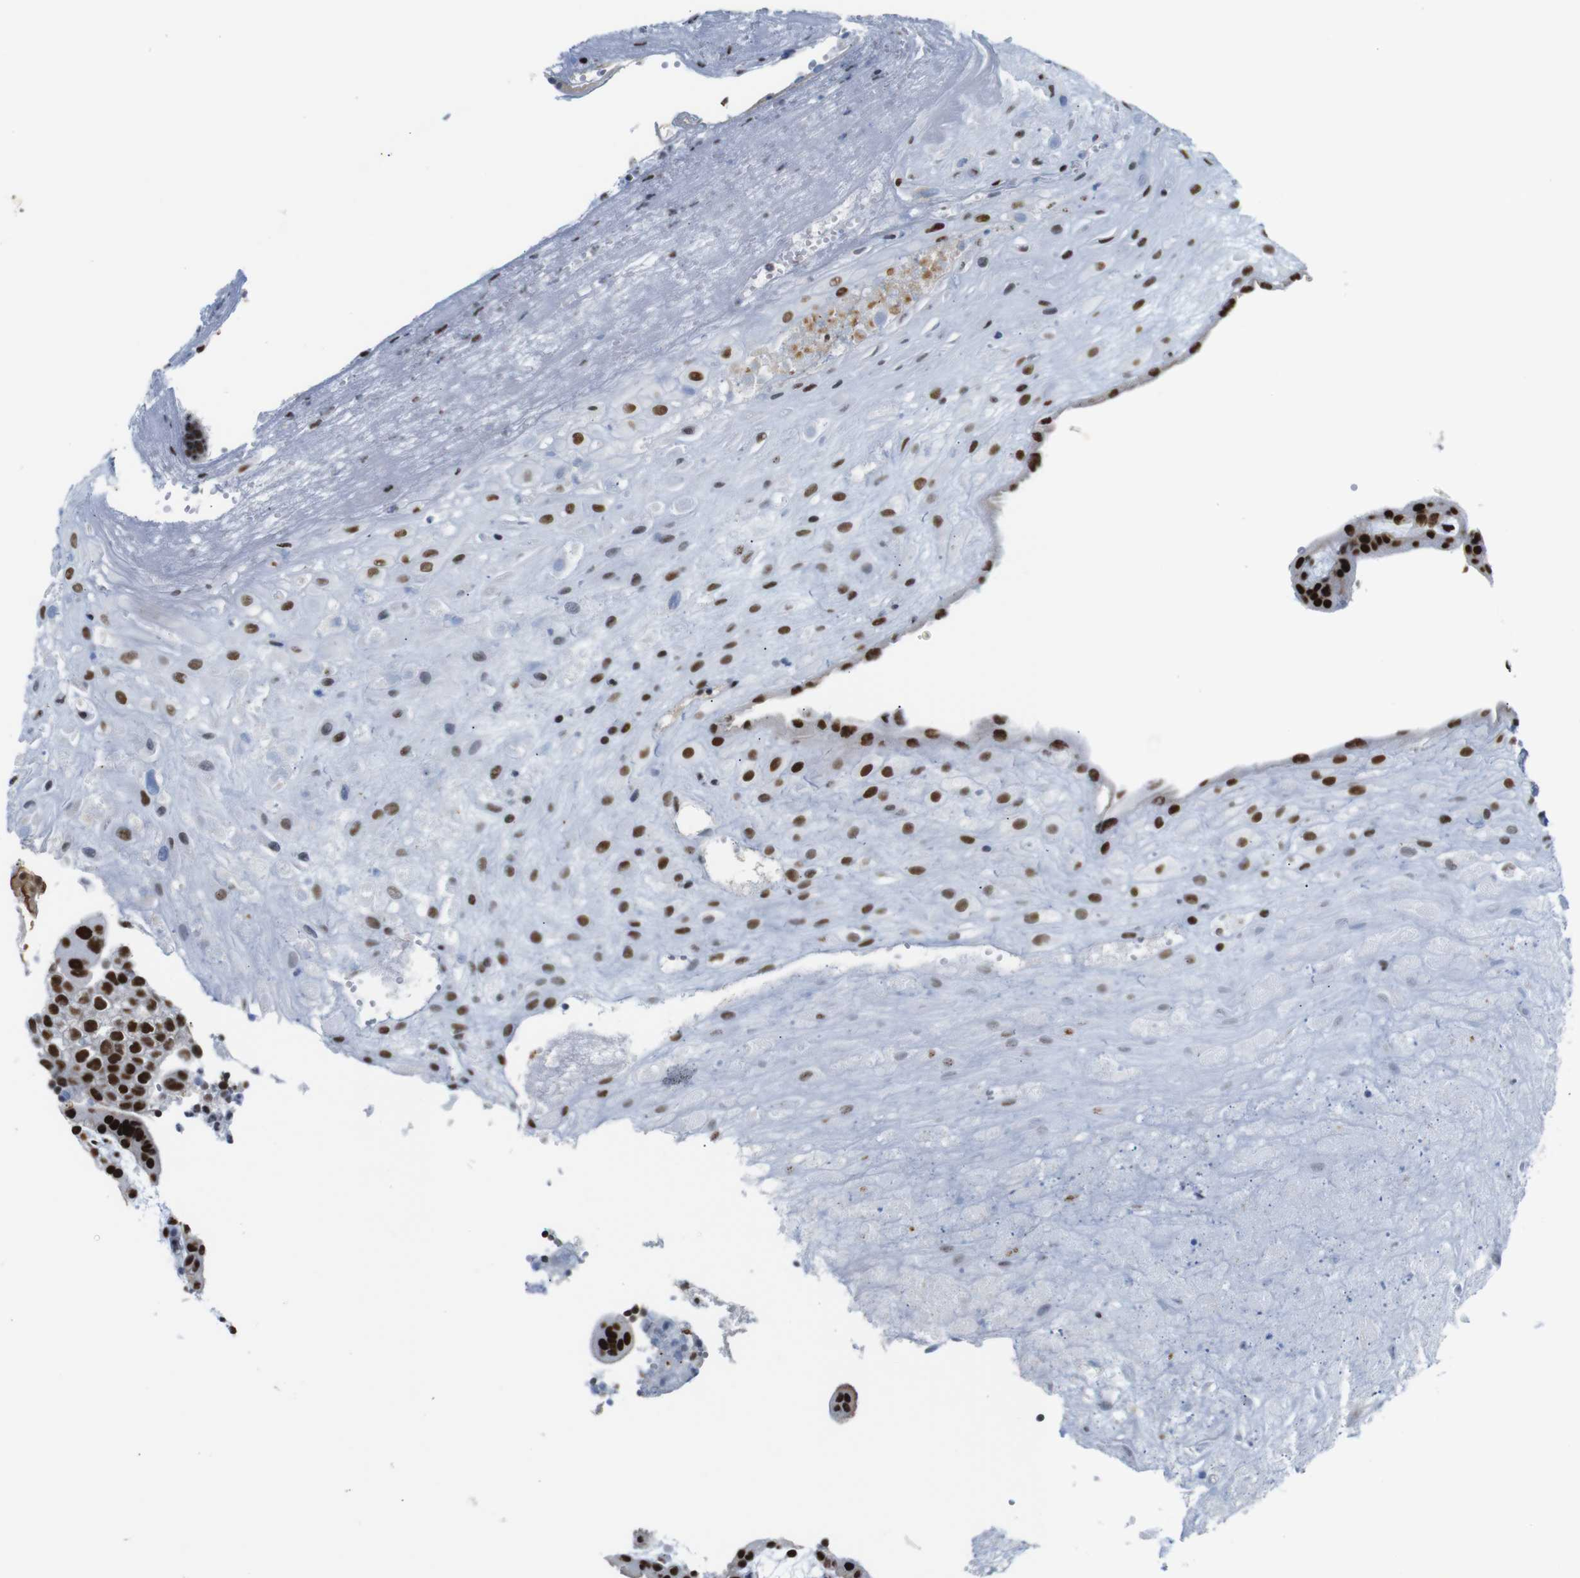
{"staining": {"intensity": "strong", "quantity": ">75%", "location": "nuclear"}, "tissue": "placenta", "cell_type": "Decidual cells", "image_type": "normal", "snomed": [{"axis": "morphology", "description": "Normal tissue, NOS"}, {"axis": "topography", "description": "Placenta"}], "caption": "DAB (3,3'-diaminobenzidine) immunohistochemical staining of benign human placenta reveals strong nuclear protein positivity in approximately >75% of decidual cells. (DAB = brown stain, brightfield microscopy at high magnification).", "gene": "TRA2B", "patient": {"sex": "female", "age": 18}}